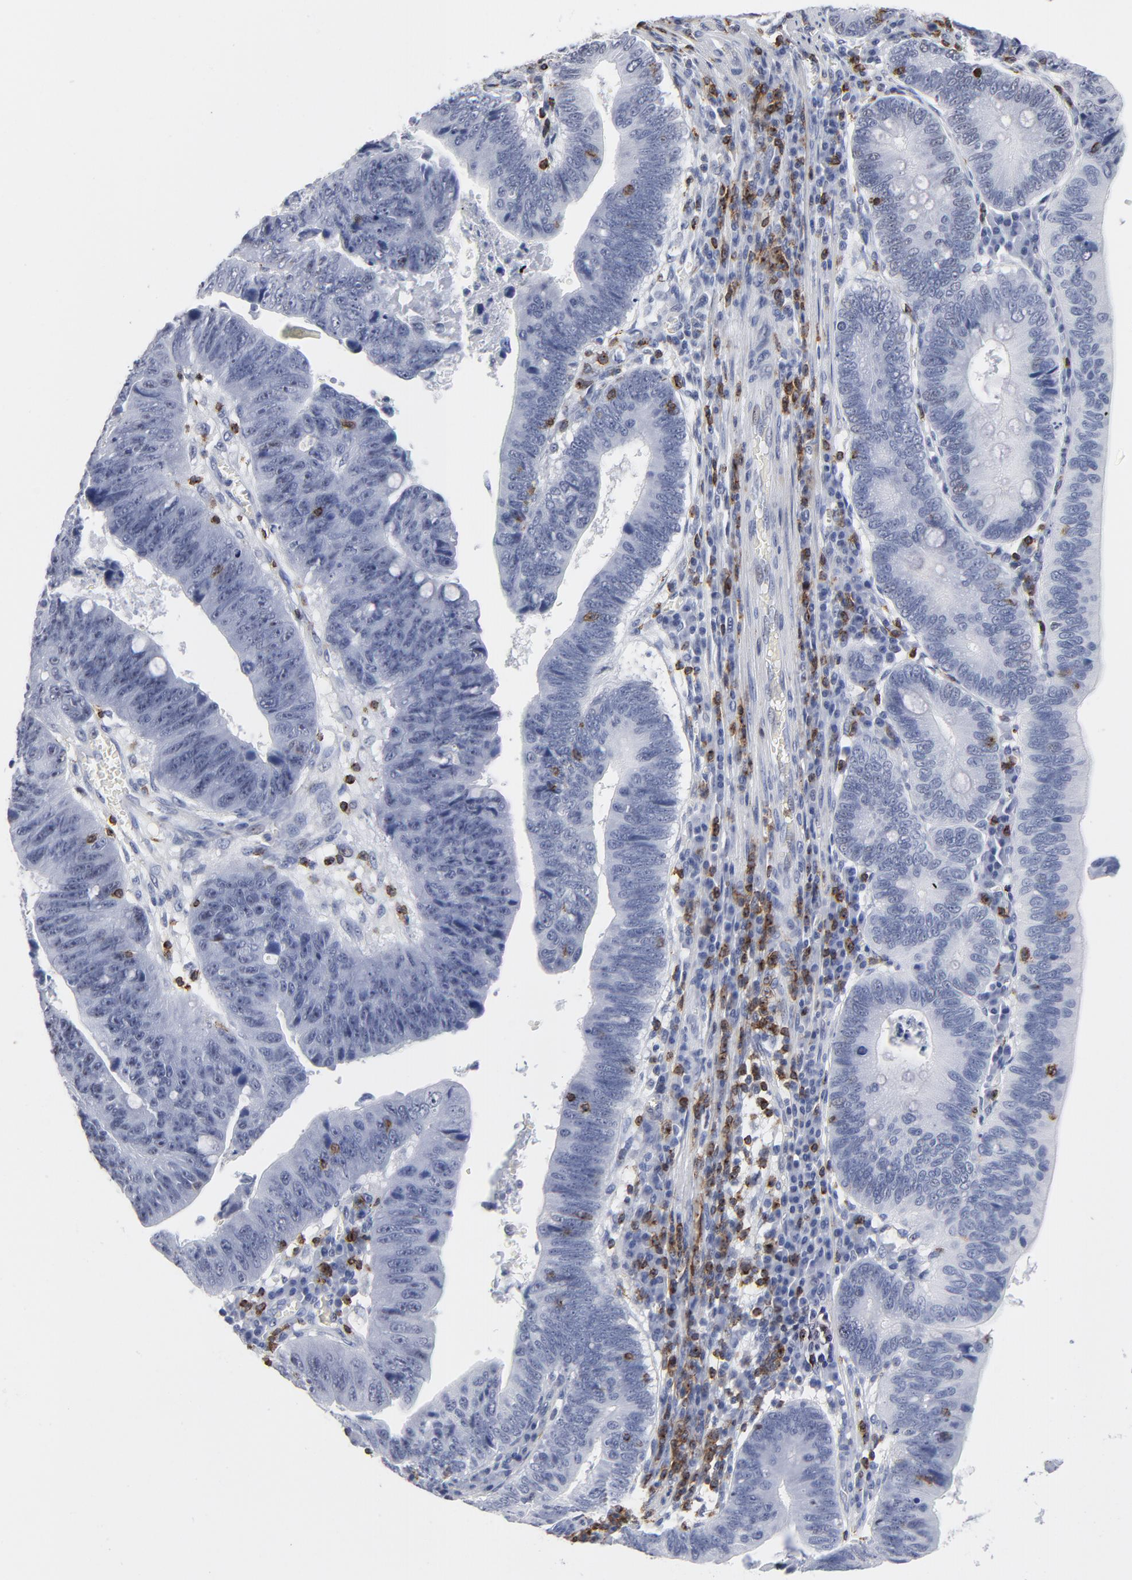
{"staining": {"intensity": "negative", "quantity": "none", "location": "none"}, "tissue": "stomach cancer", "cell_type": "Tumor cells", "image_type": "cancer", "snomed": [{"axis": "morphology", "description": "Adenocarcinoma, NOS"}, {"axis": "topography", "description": "Stomach"}], "caption": "A histopathology image of human stomach adenocarcinoma is negative for staining in tumor cells.", "gene": "CD2", "patient": {"sex": "male", "age": 59}}